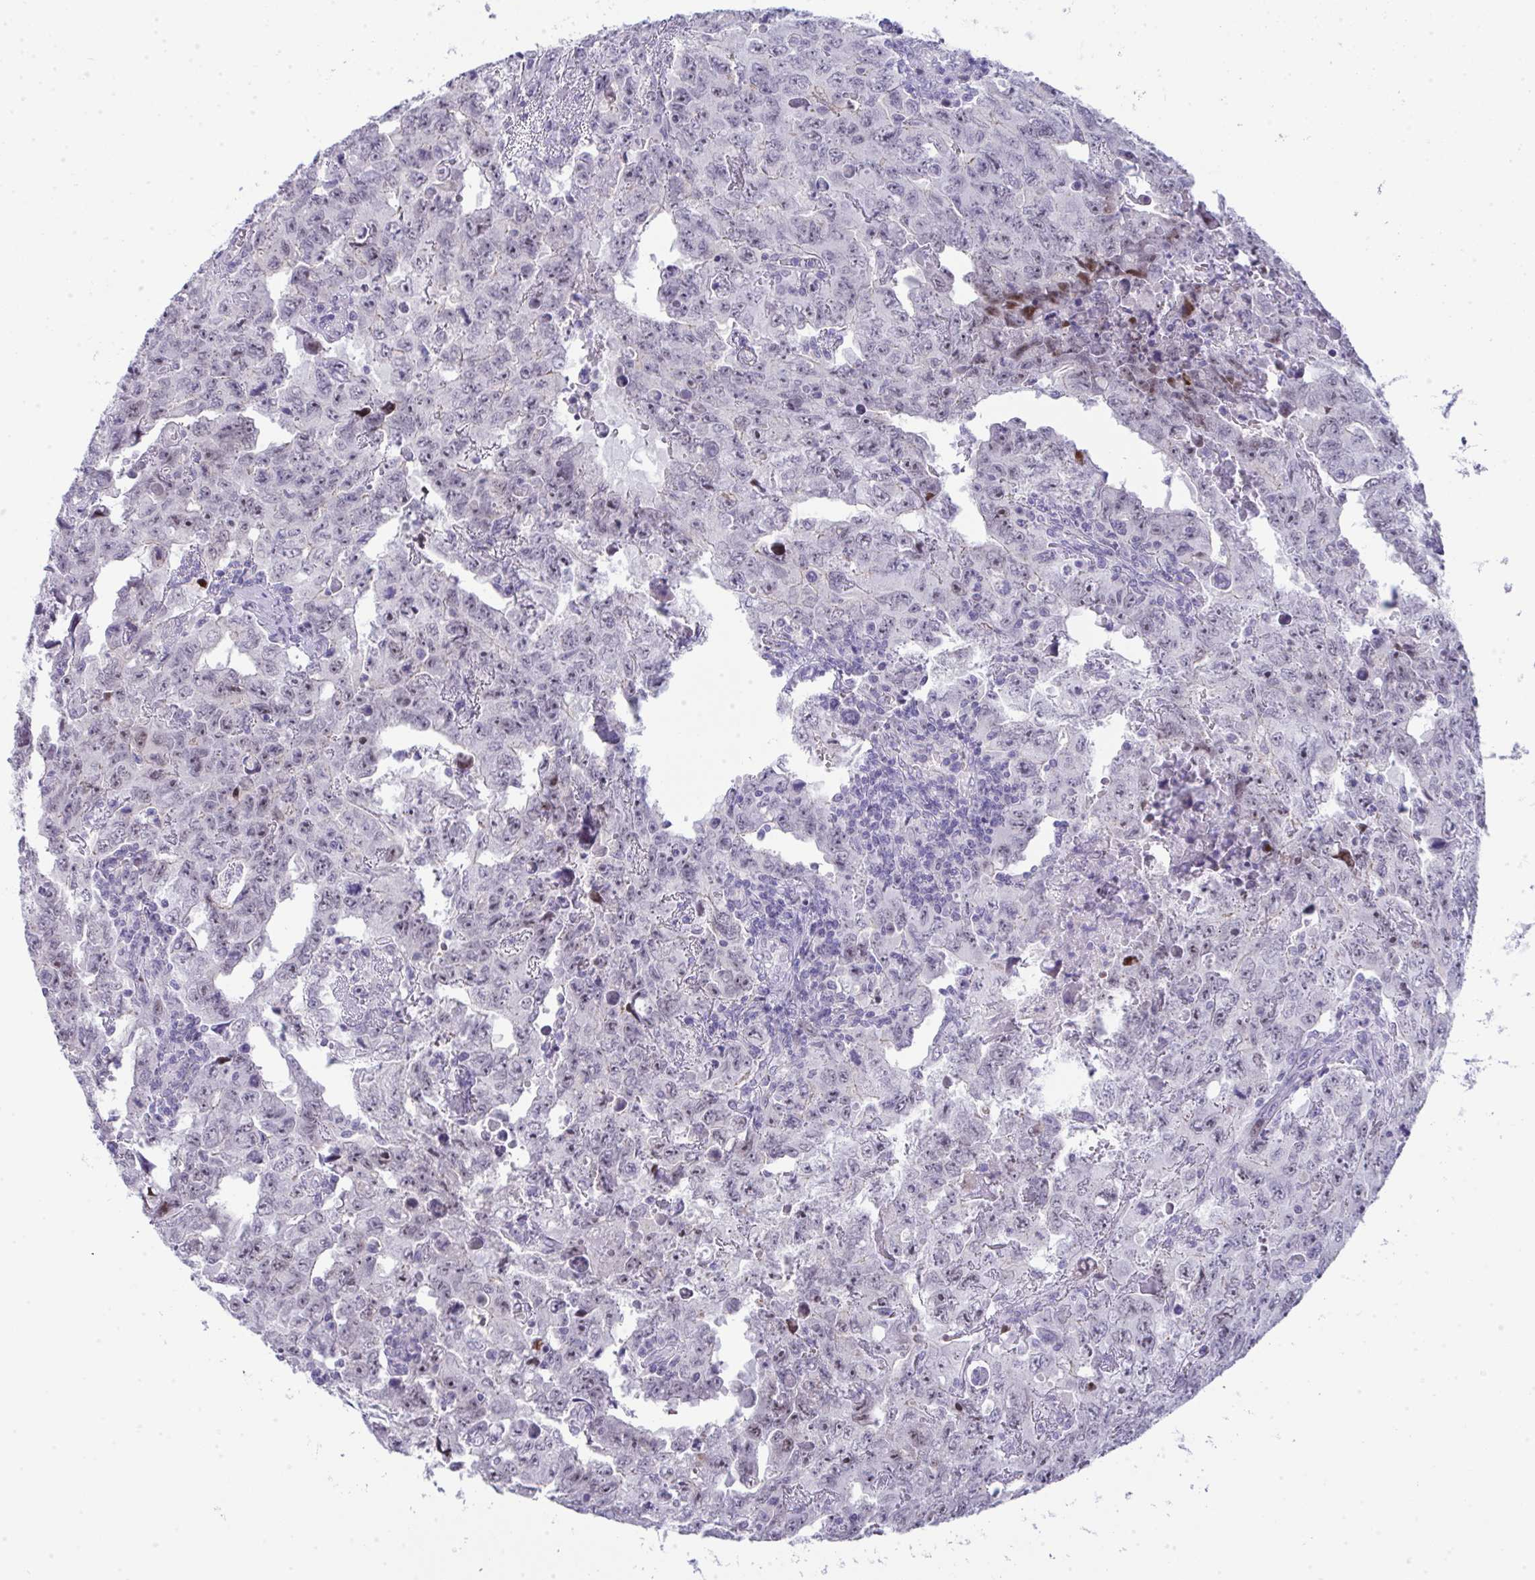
{"staining": {"intensity": "moderate", "quantity": "<25%", "location": "nuclear"}, "tissue": "testis cancer", "cell_type": "Tumor cells", "image_type": "cancer", "snomed": [{"axis": "morphology", "description": "Carcinoma, Embryonal, NOS"}, {"axis": "topography", "description": "Testis"}], "caption": "A photomicrograph of human testis embryonal carcinoma stained for a protein displays moderate nuclear brown staining in tumor cells.", "gene": "GALNT16", "patient": {"sex": "male", "age": 24}}